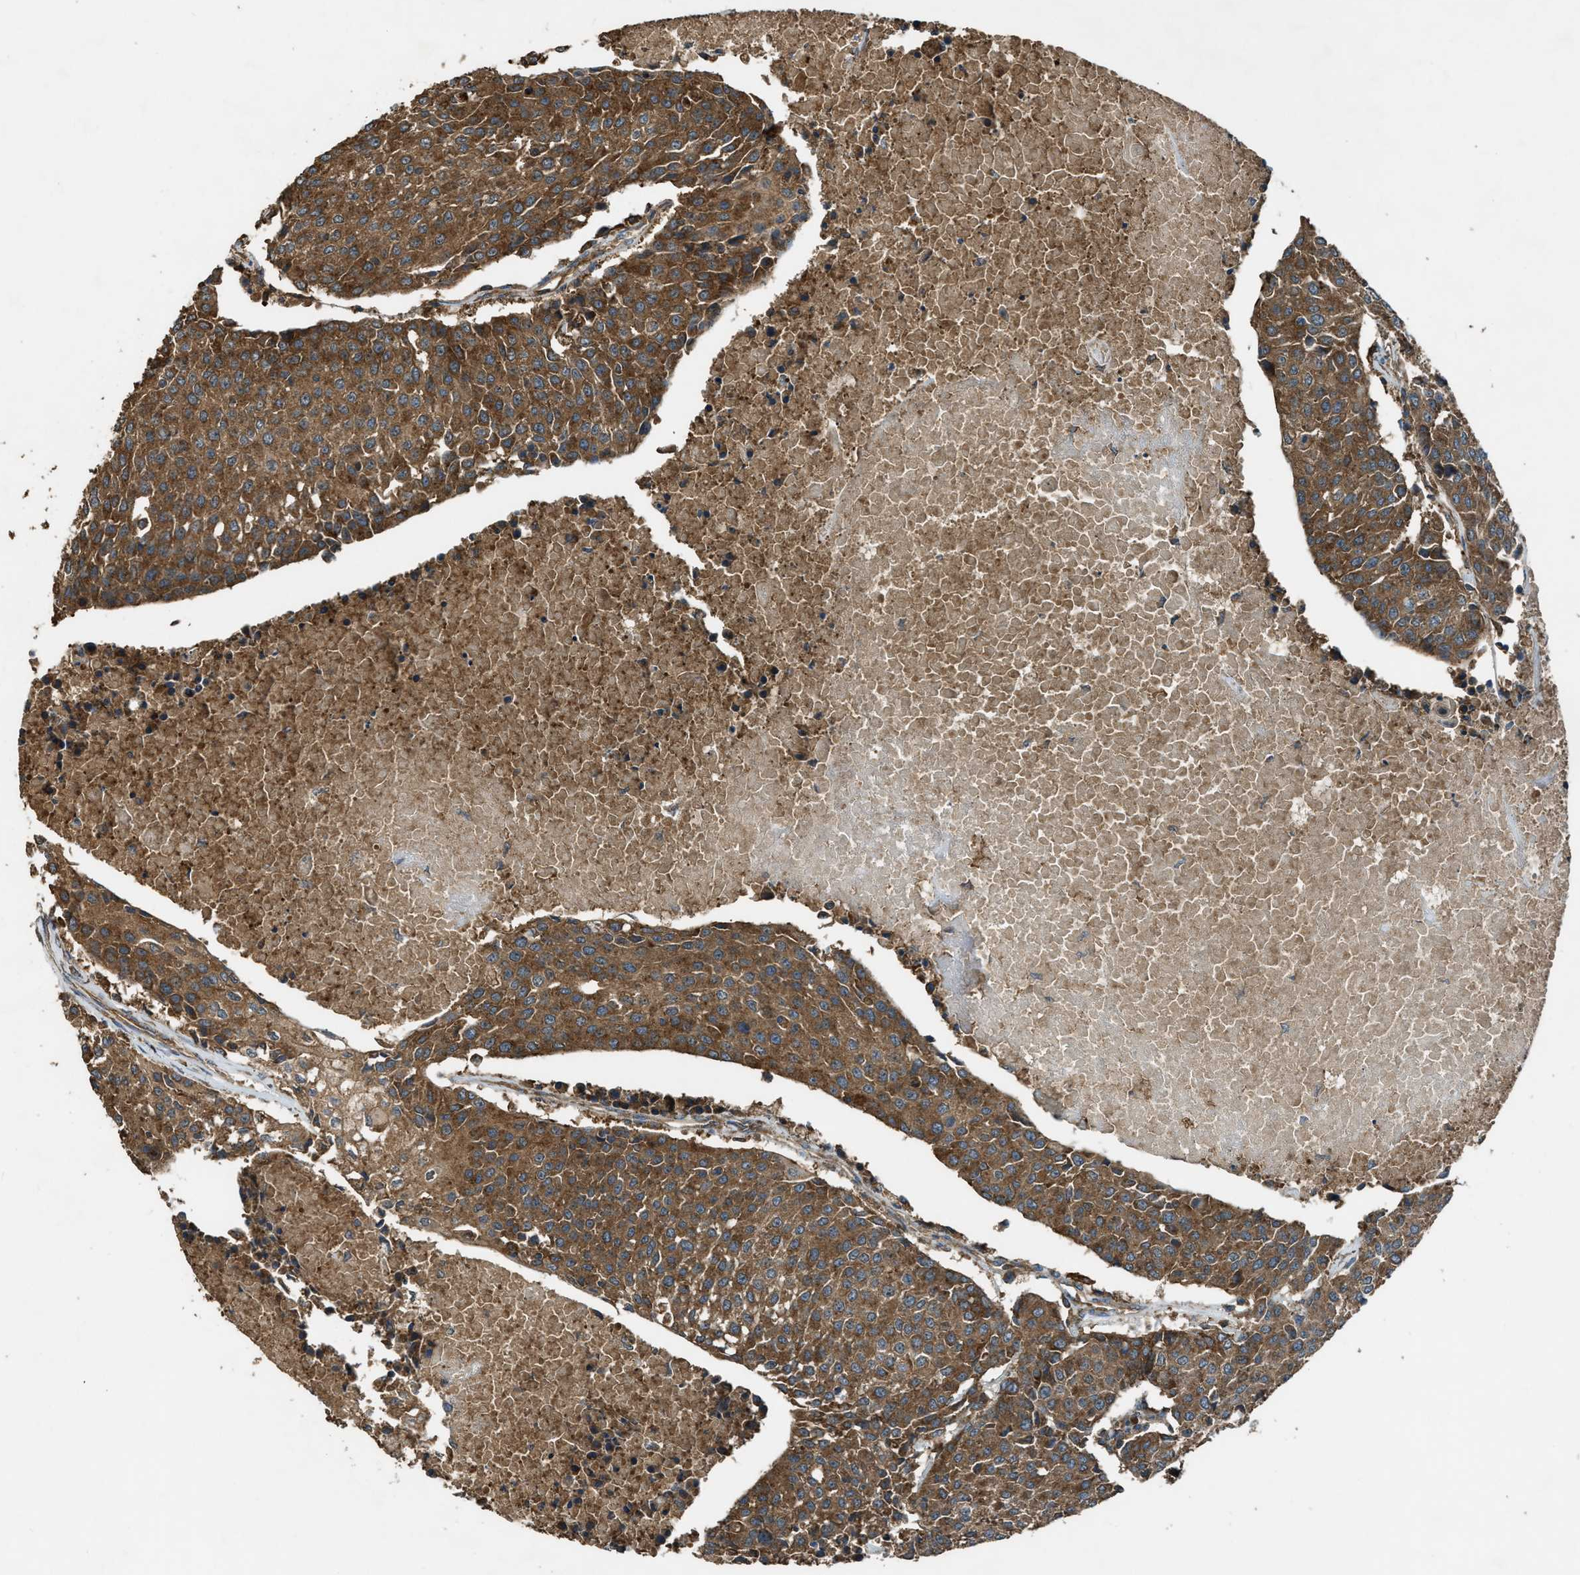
{"staining": {"intensity": "moderate", "quantity": ">75%", "location": "cytoplasmic/membranous"}, "tissue": "urothelial cancer", "cell_type": "Tumor cells", "image_type": "cancer", "snomed": [{"axis": "morphology", "description": "Urothelial carcinoma, High grade"}, {"axis": "topography", "description": "Urinary bladder"}], "caption": "Urothelial carcinoma (high-grade) stained for a protein (brown) demonstrates moderate cytoplasmic/membranous positive positivity in about >75% of tumor cells.", "gene": "MAP3K8", "patient": {"sex": "female", "age": 85}}